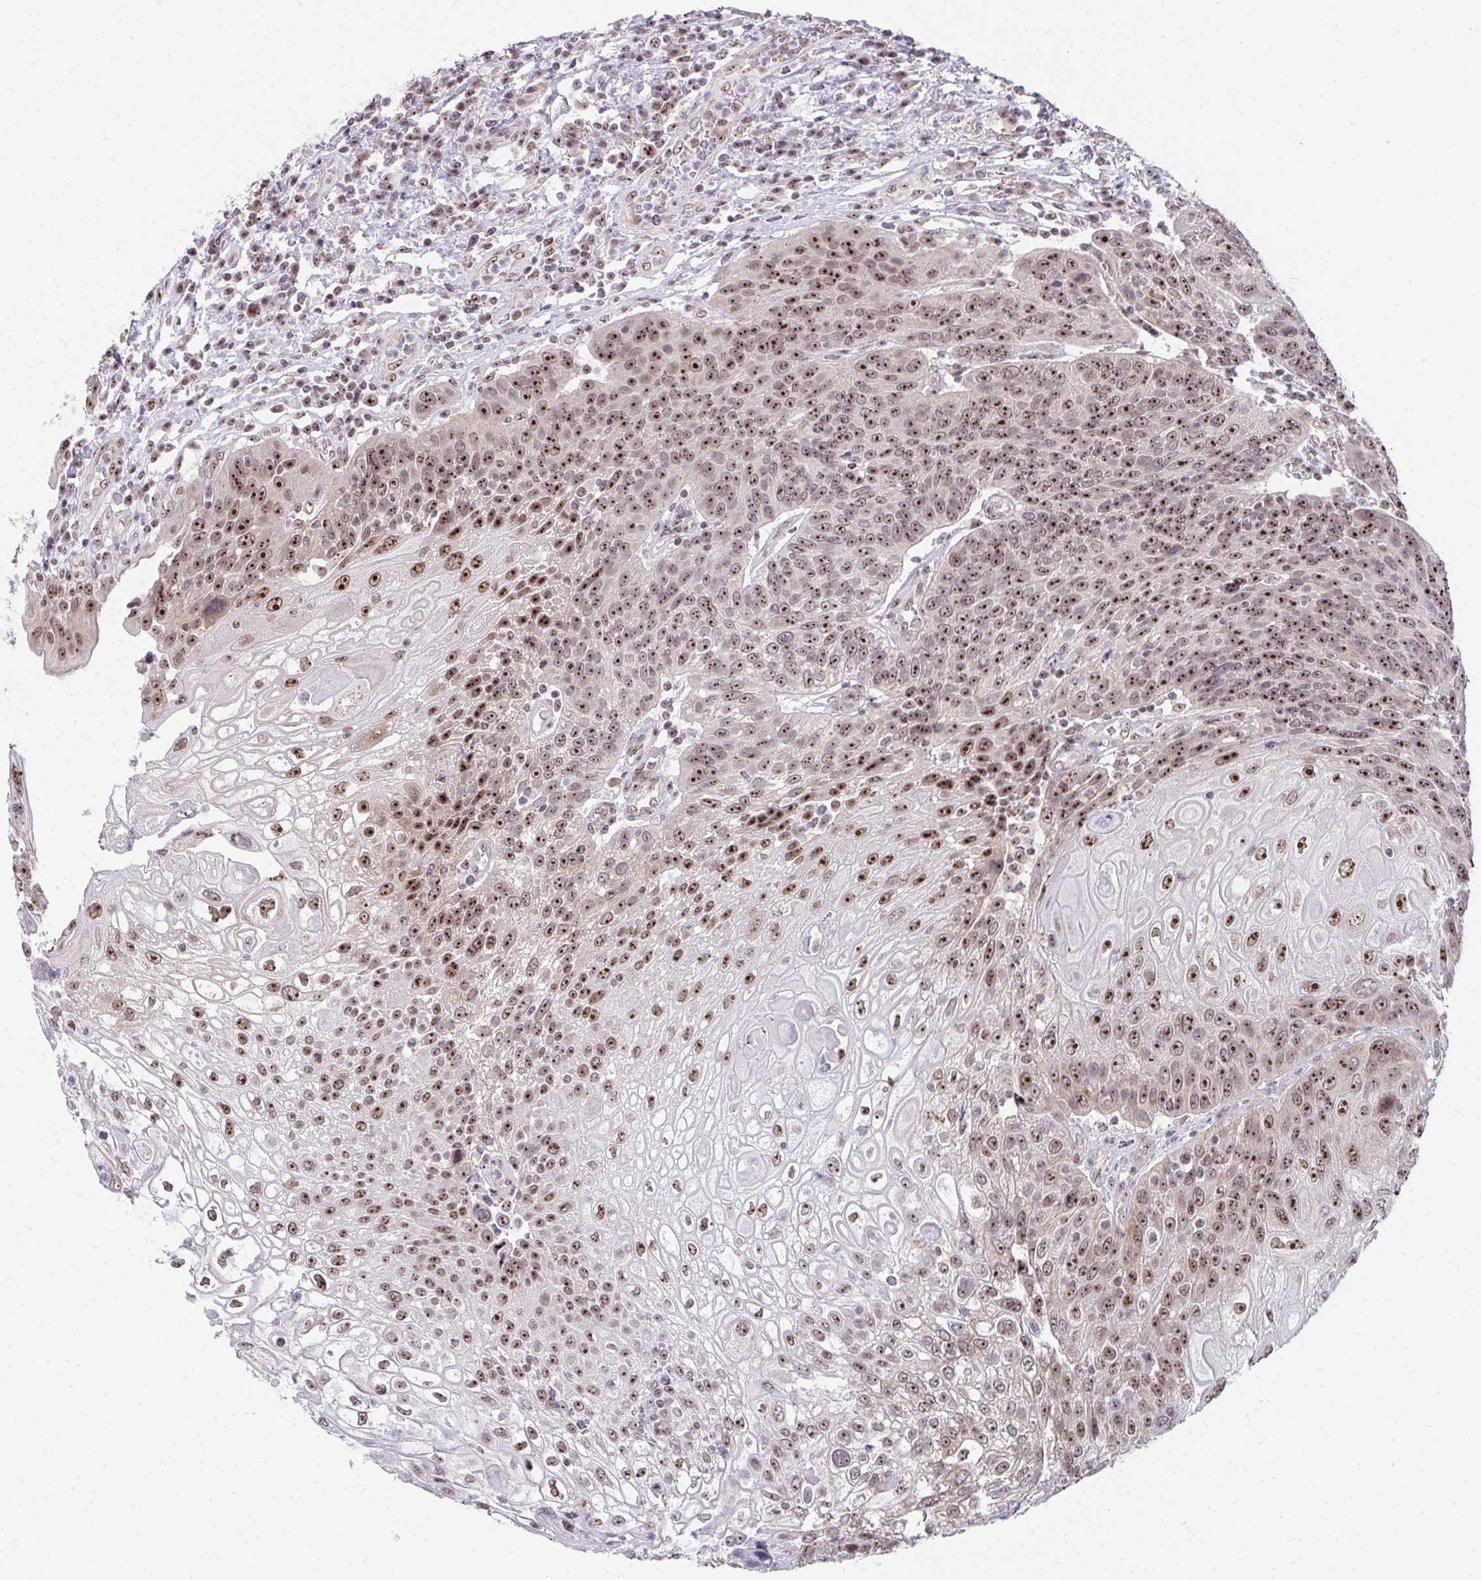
{"staining": {"intensity": "strong", "quantity": ">75%", "location": "nuclear"}, "tissue": "urothelial cancer", "cell_type": "Tumor cells", "image_type": "cancer", "snomed": [{"axis": "morphology", "description": "Urothelial carcinoma, High grade"}, {"axis": "topography", "description": "Urinary bladder"}], "caption": "Brown immunohistochemical staining in human urothelial cancer displays strong nuclear expression in about >75% of tumor cells.", "gene": "HIRA", "patient": {"sex": "female", "age": 70}}